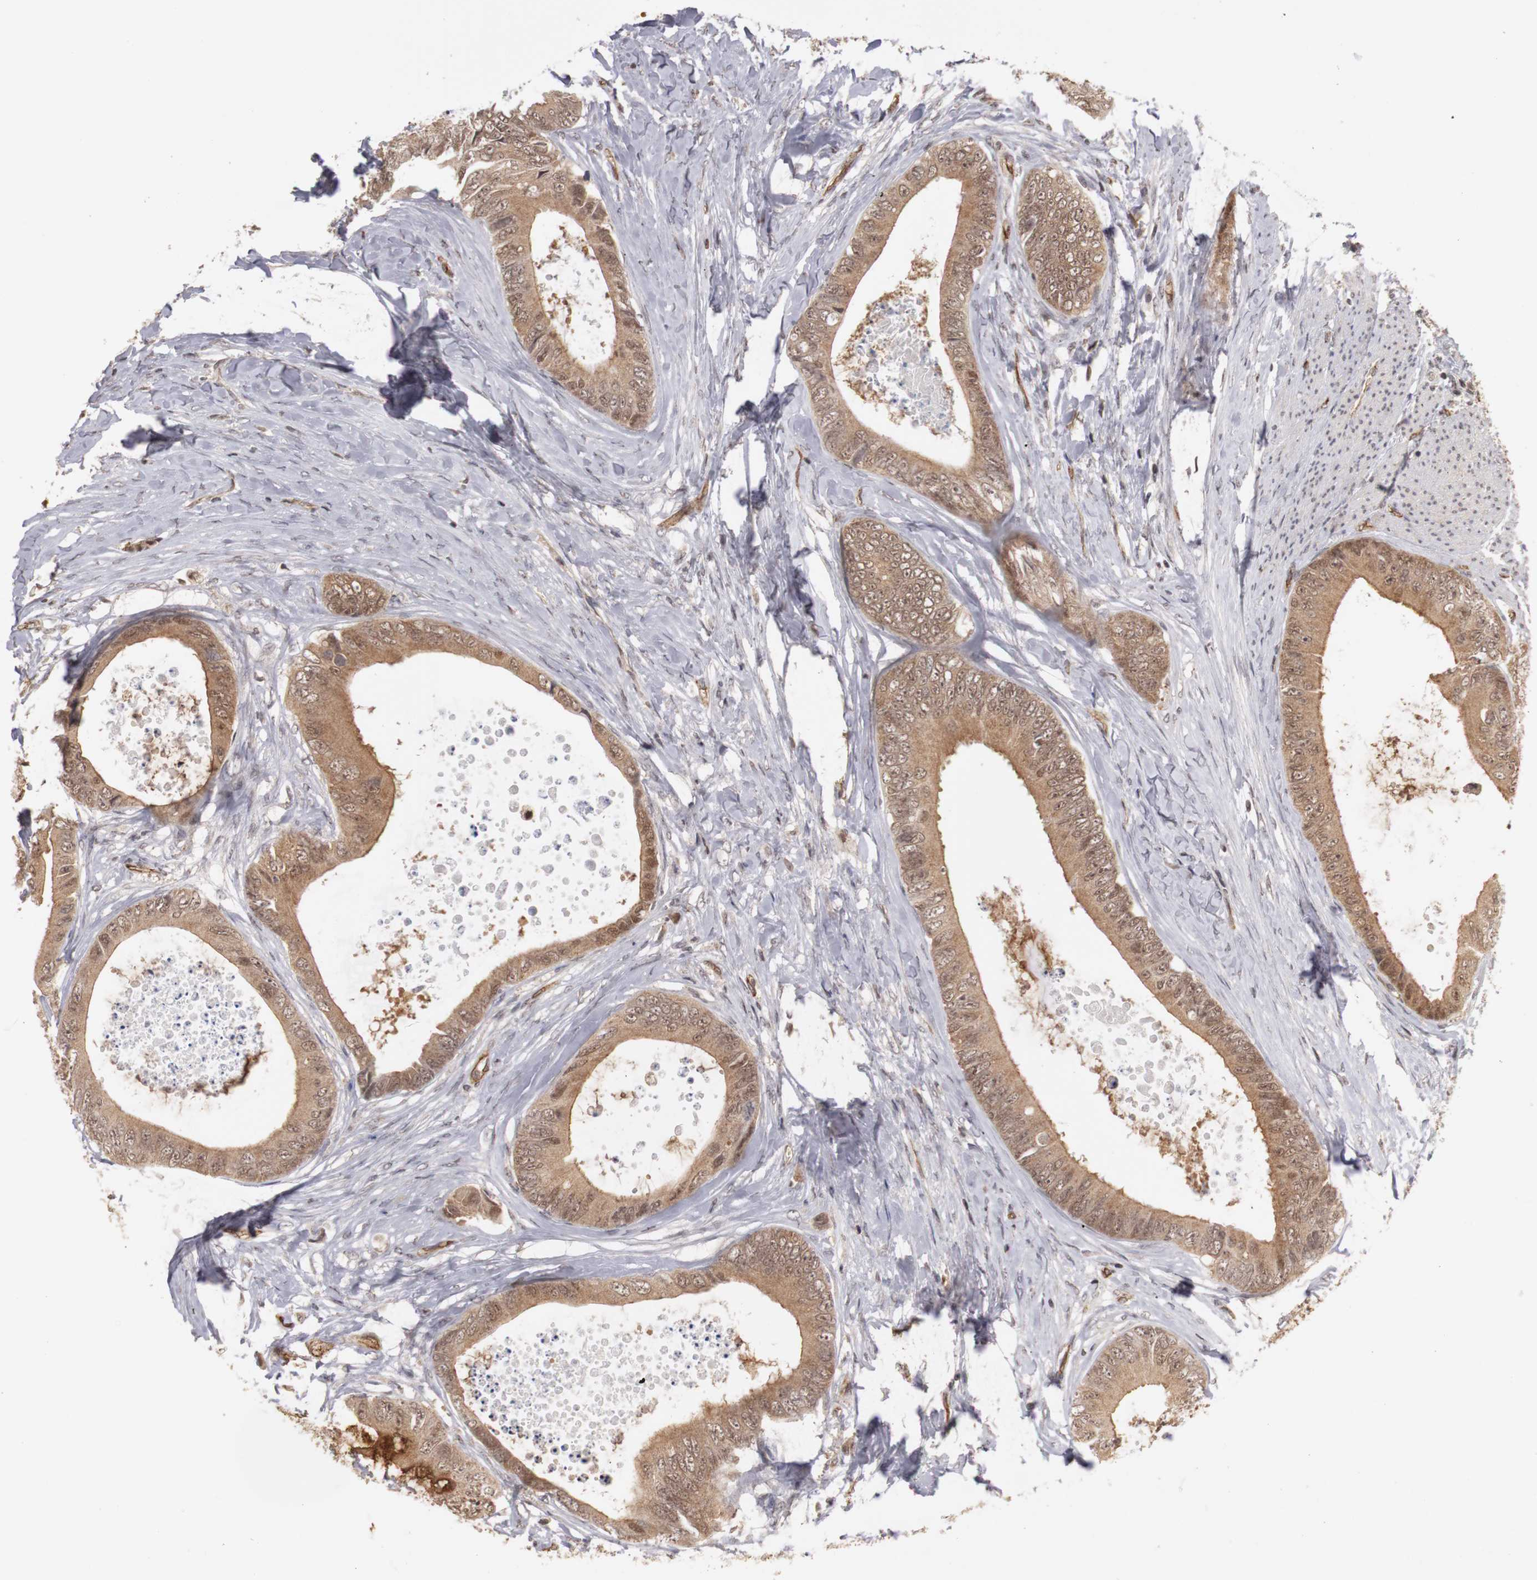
{"staining": {"intensity": "moderate", "quantity": ">75%", "location": "cytoplasmic/membranous,nuclear"}, "tissue": "colorectal cancer", "cell_type": "Tumor cells", "image_type": "cancer", "snomed": [{"axis": "morphology", "description": "Normal tissue, NOS"}, {"axis": "morphology", "description": "Adenocarcinoma, NOS"}, {"axis": "topography", "description": "Rectum"}, {"axis": "topography", "description": "Peripheral nerve tissue"}], "caption": "This micrograph exhibits IHC staining of colorectal cancer (adenocarcinoma), with medium moderate cytoplasmic/membranous and nuclear positivity in approximately >75% of tumor cells.", "gene": "PLEKHA1", "patient": {"sex": "female", "age": 77}}